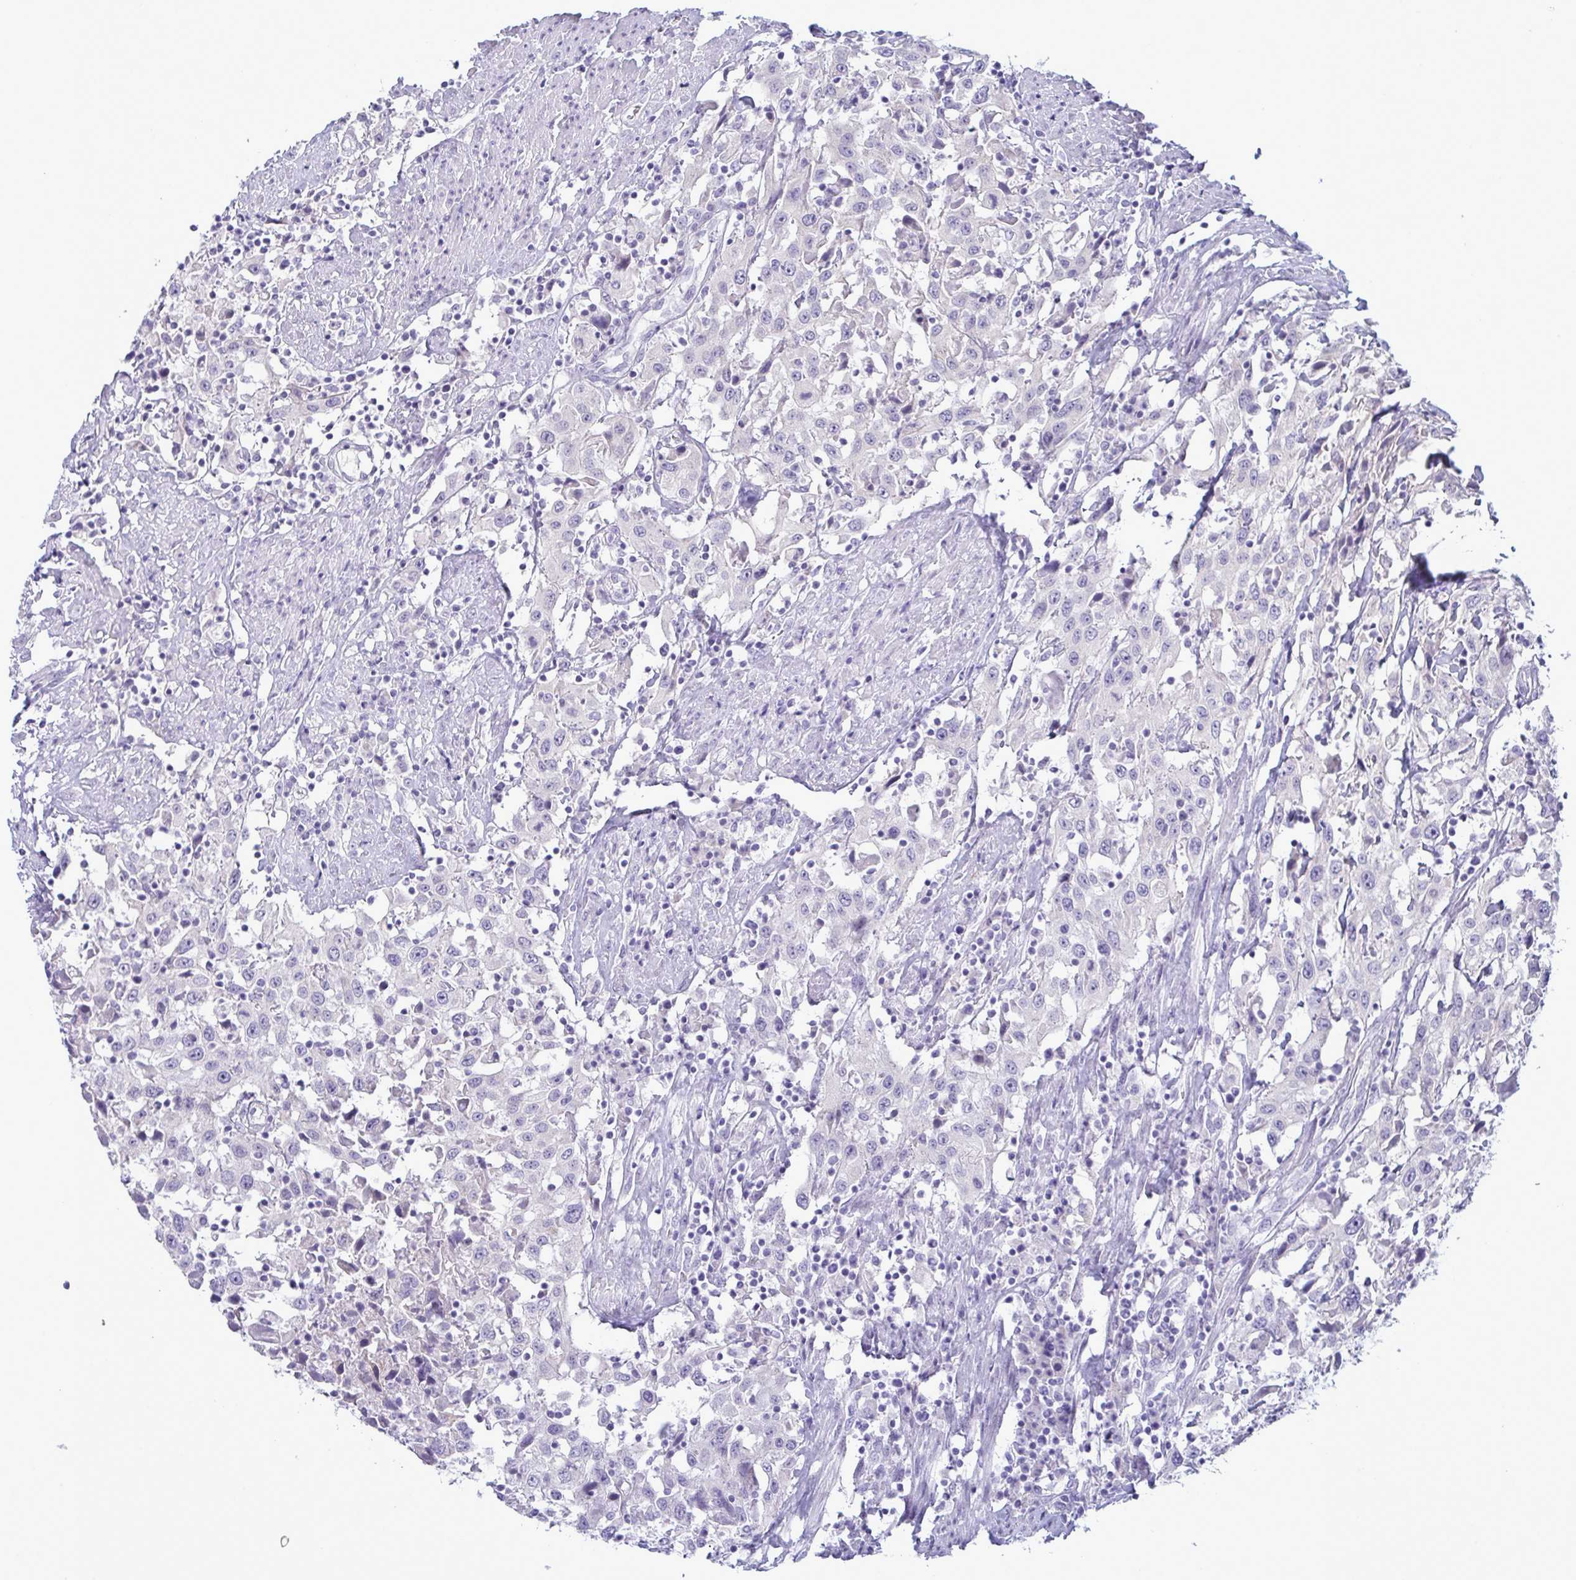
{"staining": {"intensity": "negative", "quantity": "none", "location": "none"}, "tissue": "urothelial cancer", "cell_type": "Tumor cells", "image_type": "cancer", "snomed": [{"axis": "morphology", "description": "Urothelial carcinoma, High grade"}, {"axis": "topography", "description": "Urinary bladder"}], "caption": "This is an IHC image of urothelial cancer. There is no positivity in tumor cells.", "gene": "TENT5D", "patient": {"sex": "male", "age": 61}}